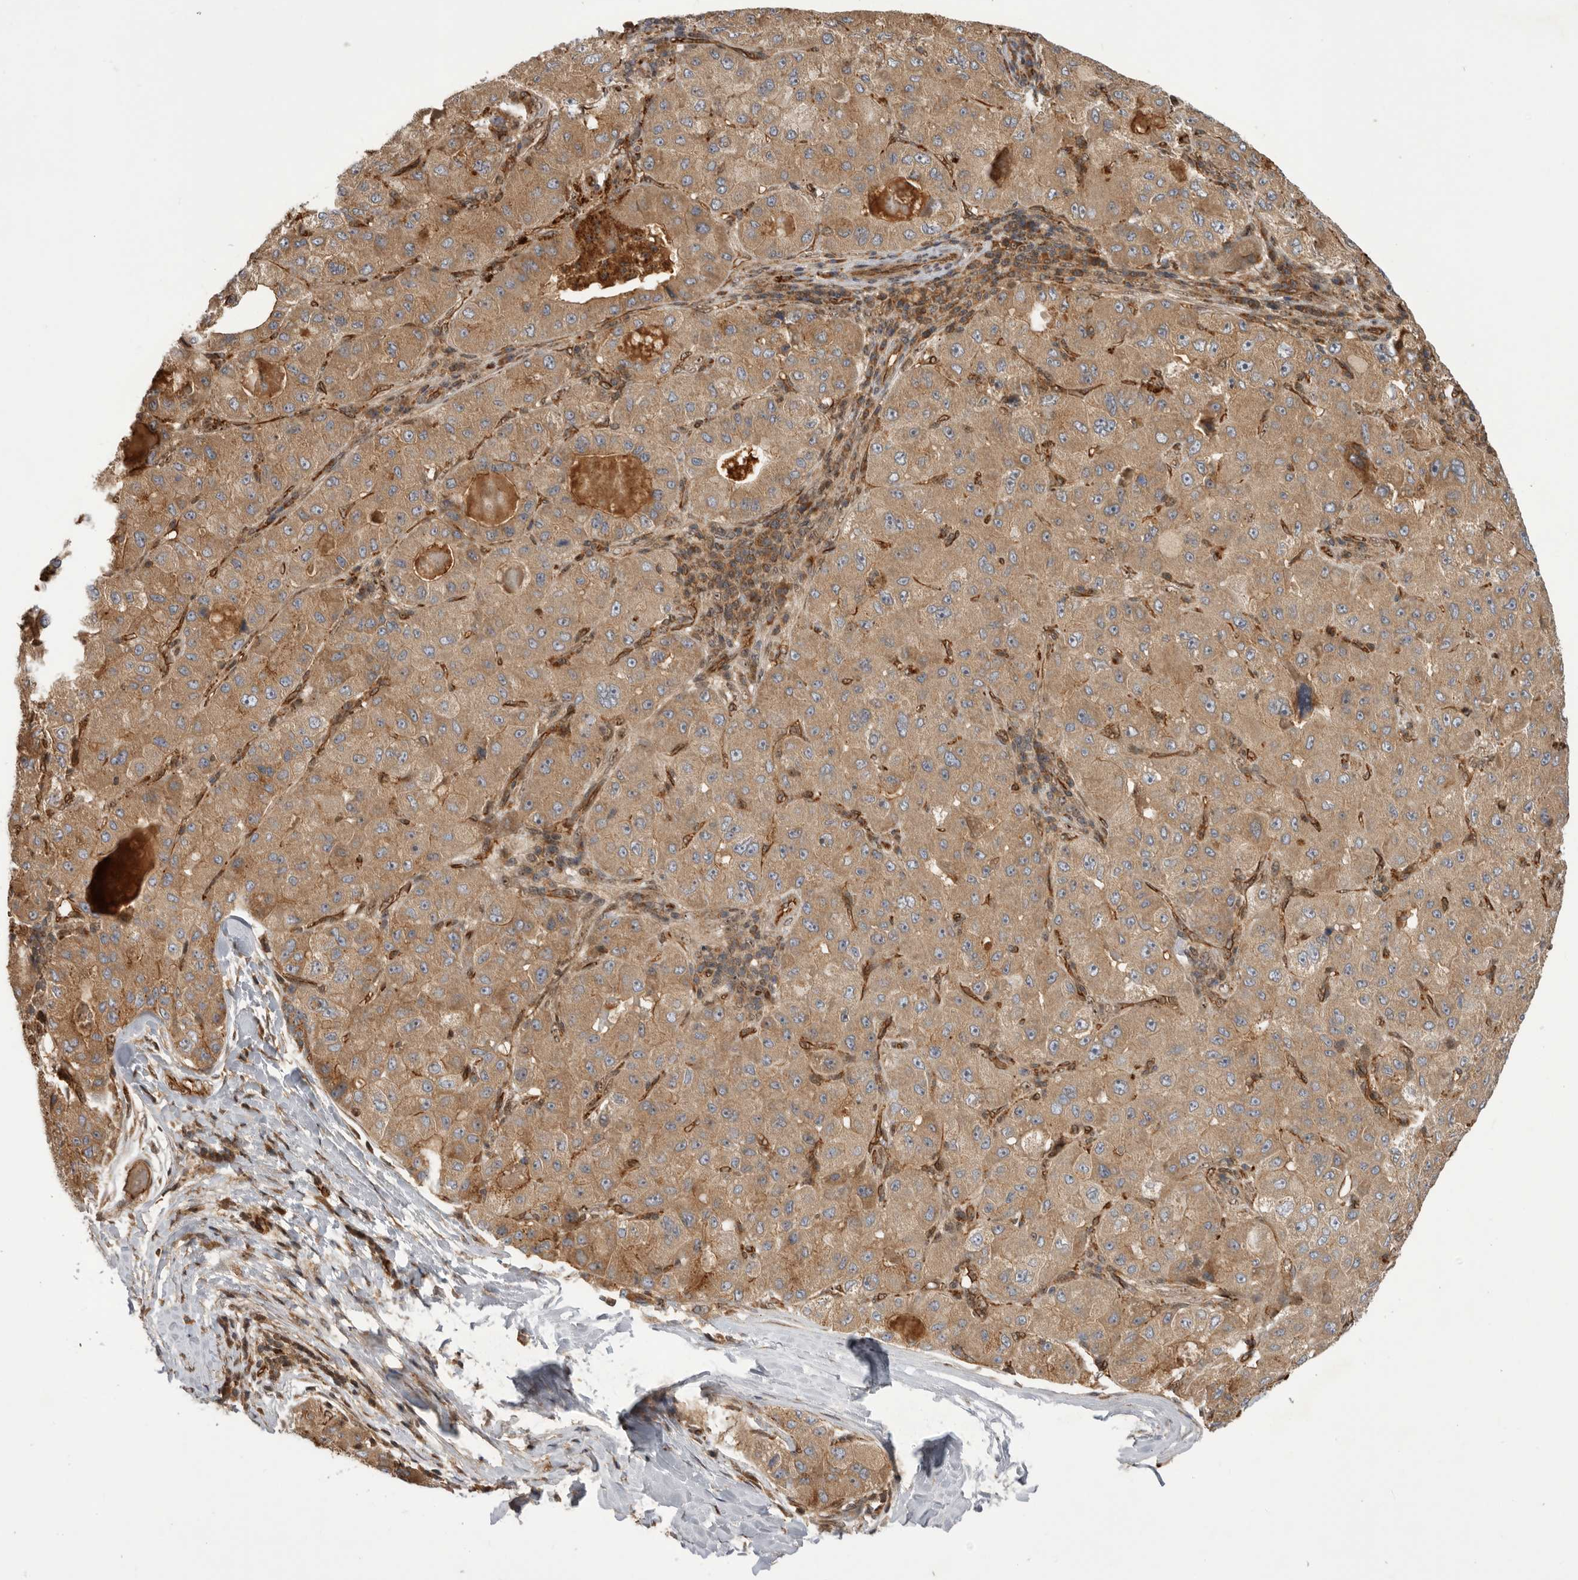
{"staining": {"intensity": "moderate", "quantity": ">75%", "location": "cytoplasmic/membranous"}, "tissue": "liver cancer", "cell_type": "Tumor cells", "image_type": "cancer", "snomed": [{"axis": "morphology", "description": "Carcinoma, Hepatocellular, NOS"}, {"axis": "topography", "description": "Liver"}], "caption": "A brown stain labels moderate cytoplasmic/membranous expression of a protein in human liver cancer (hepatocellular carcinoma) tumor cells.", "gene": "DHDDS", "patient": {"sex": "male", "age": 80}}